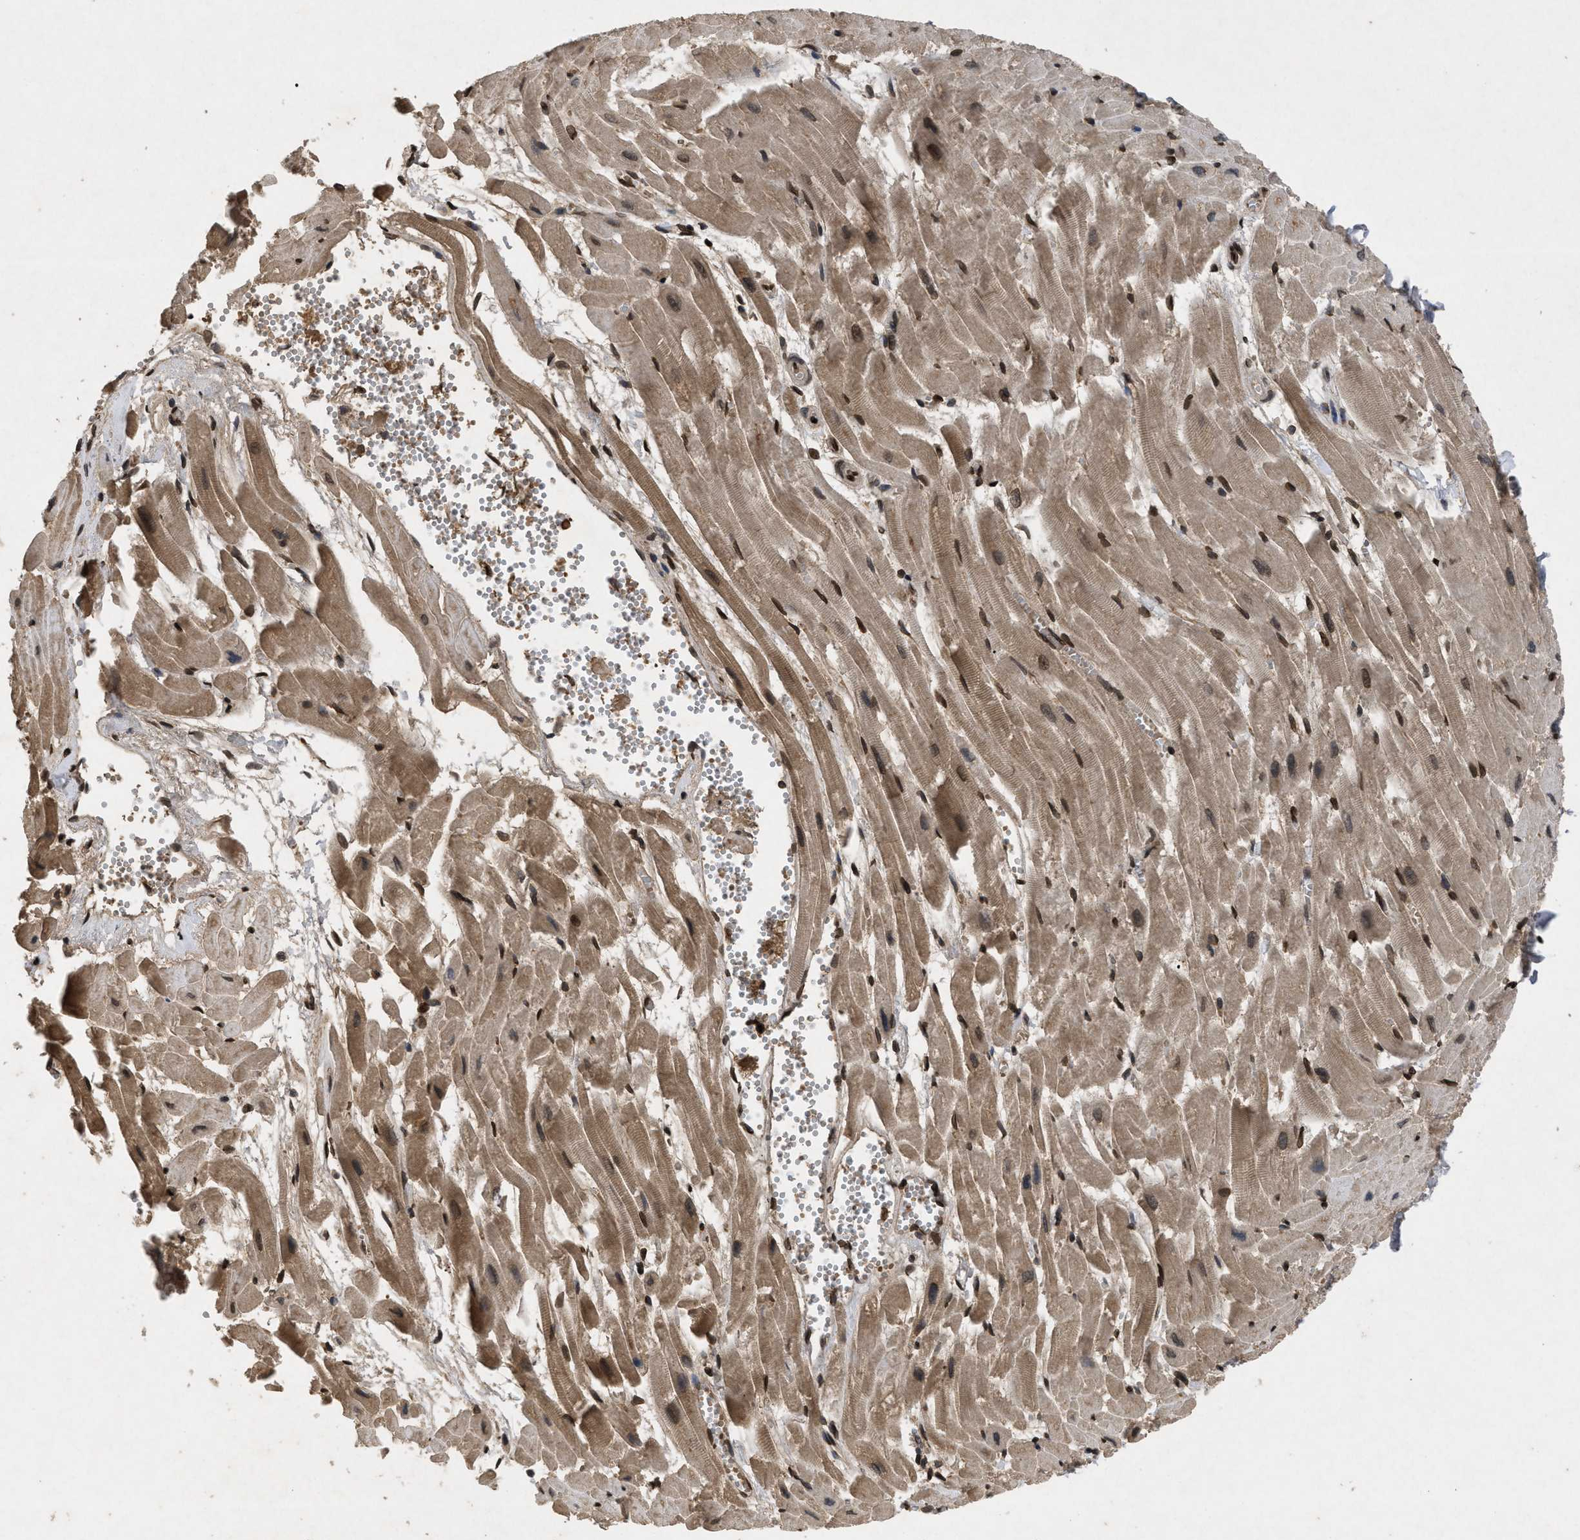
{"staining": {"intensity": "moderate", "quantity": ">75%", "location": "cytoplasmic/membranous,nuclear"}, "tissue": "heart muscle", "cell_type": "Cardiomyocytes", "image_type": "normal", "snomed": [{"axis": "morphology", "description": "Normal tissue, NOS"}, {"axis": "topography", "description": "Heart"}], "caption": "Immunohistochemistry (IHC) histopathology image of benign heart muscle stained for a protein (brown), which demonstrates medium levels of moderate cytoplasmic/membranous,nuclear positivity in approximately >75% of cardiomyocytes.", "gene": "CRY1", "patient": {"sex": "female", "age": 19}}